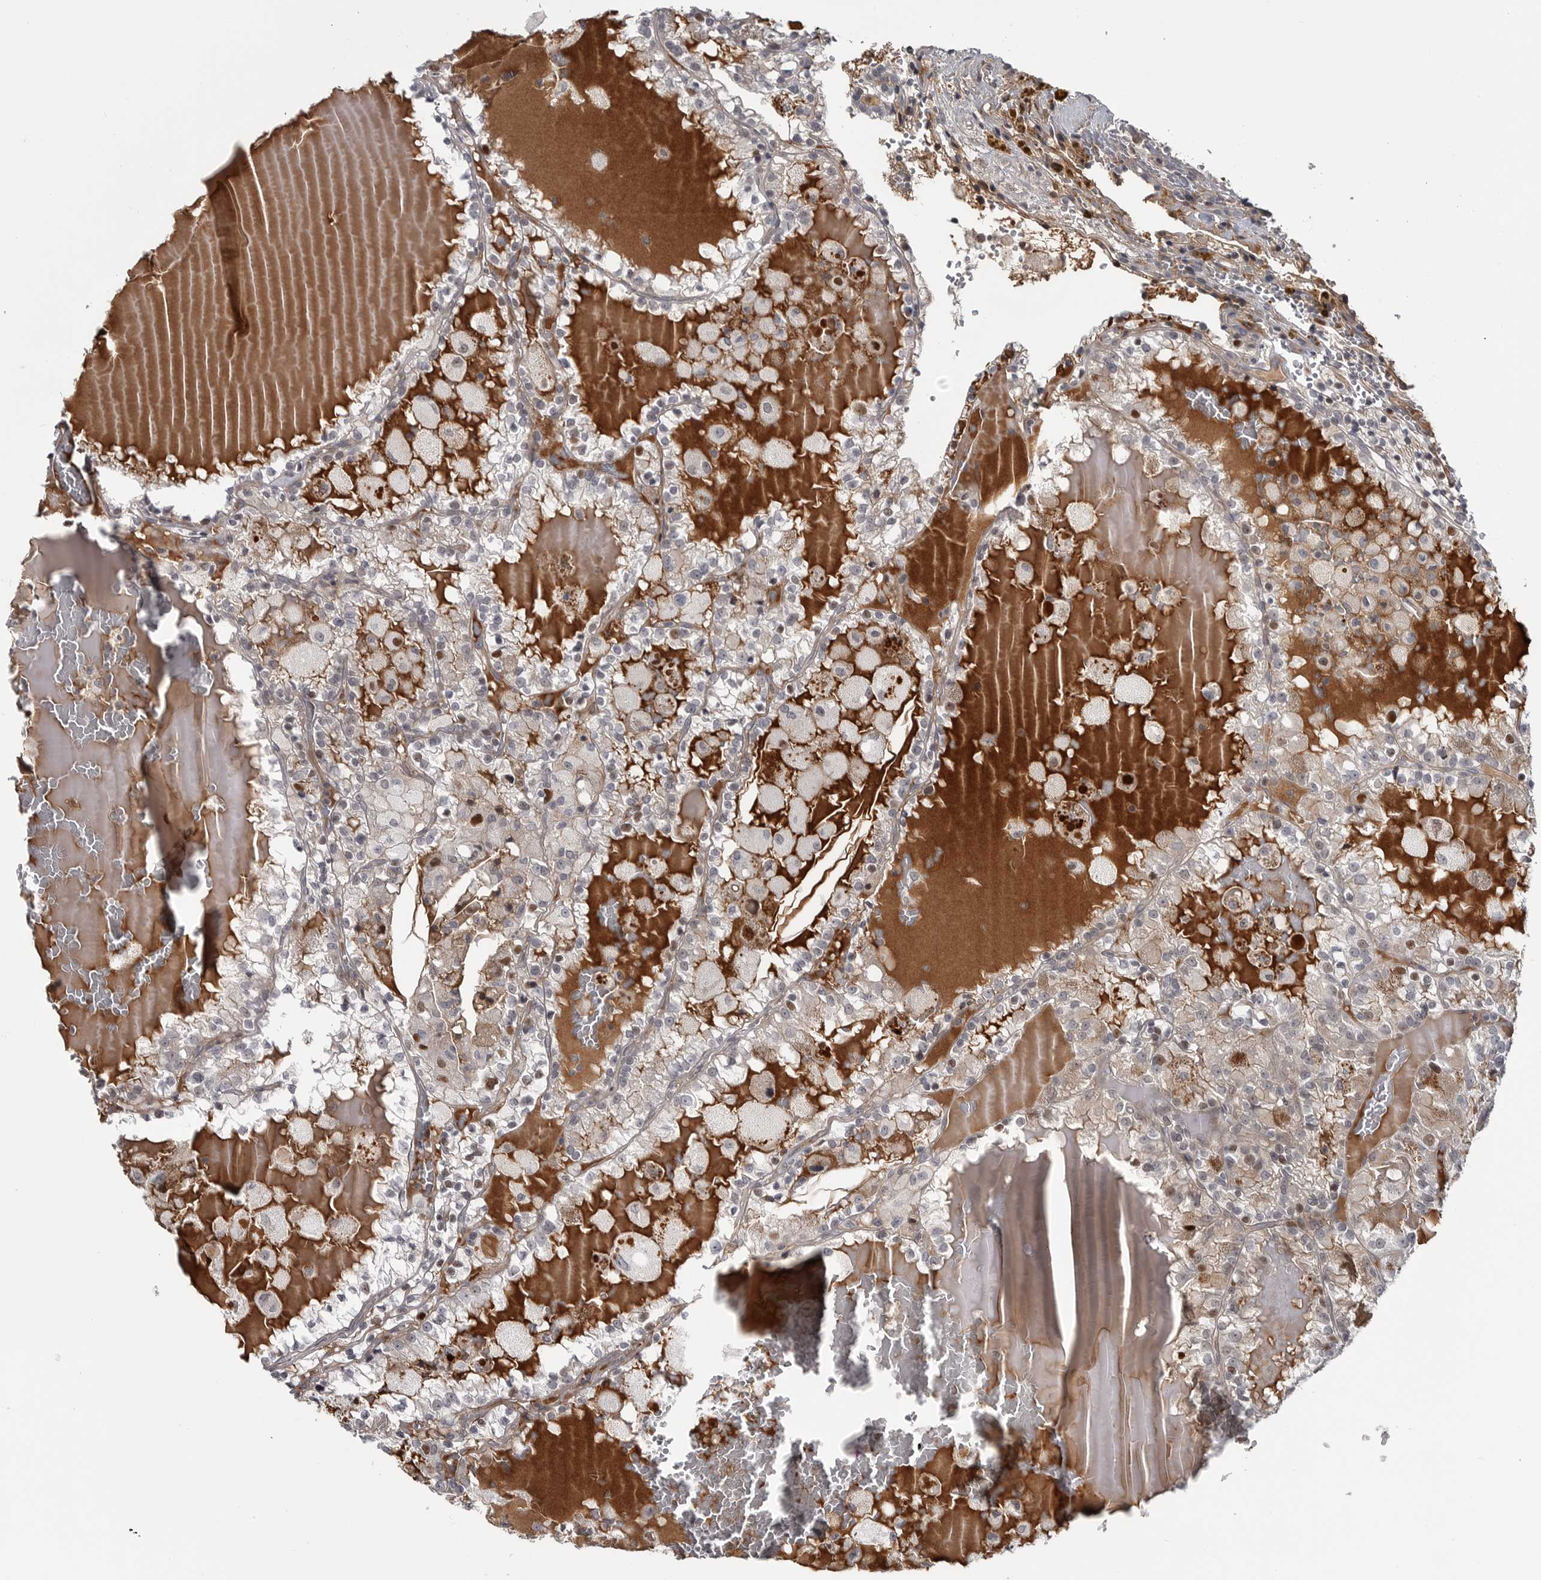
{"staining": {"intensity": "negative", "quantity": "none", "location": "none"}, "tissue": "renal cancer", "cell_type": "Tumor cells", "image_type": "cancer", "snomed": [{"axis": "morphology", "description": "Adenocarcinoma, NOS"}, {"axis": "topography", "description": "Kidney"}], "caption": "Renal adenocarcinoma was stained to show a protein in brown. There is no significant expression in tumor cells. (Stains: DAB immunohistochemistry with hematoxylin counter stain, Microscopy: brightfield microscopy at high magnification).", "gene": "ZNF277", "patient": {"sex": "female", "age": 56}}